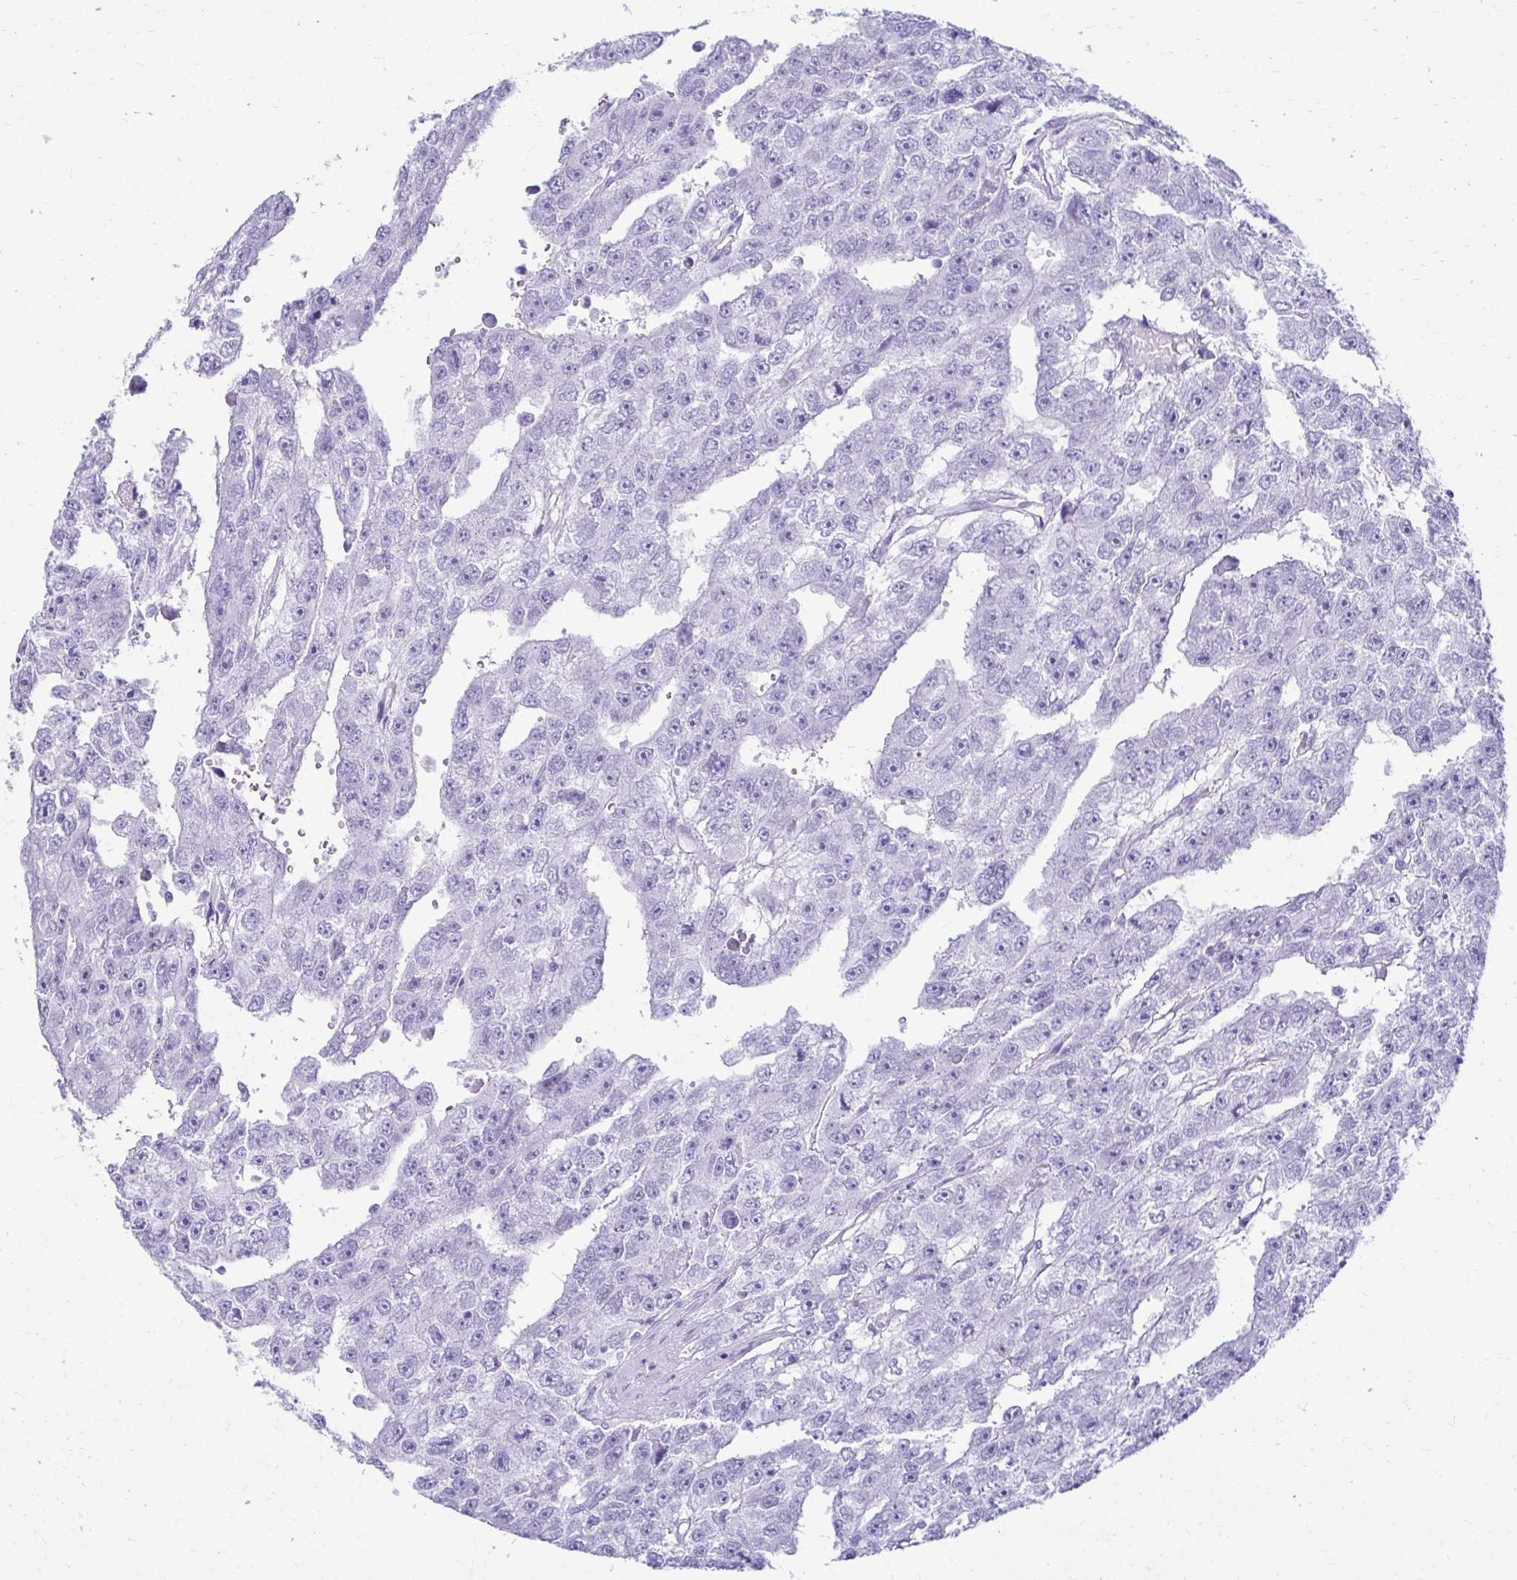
{"staining": {"intensity": "negative", "quantity": "none", "location": "none"}, "tissue": "testis cancer", "cell_type": "Tumor cells", "image_type": "cancer", "snomed": [{"axis": "morphology", "description": "Carcinoma, Embryonal, NOS"}, {"axis": "topography", "description": "Testis"}], "caption": "Tumor cells are negative for protein expression in human testis cancer (embryonal carcinoma).", "gene": "ATP4B", "patient": {"sex": "male", "age": 20}}